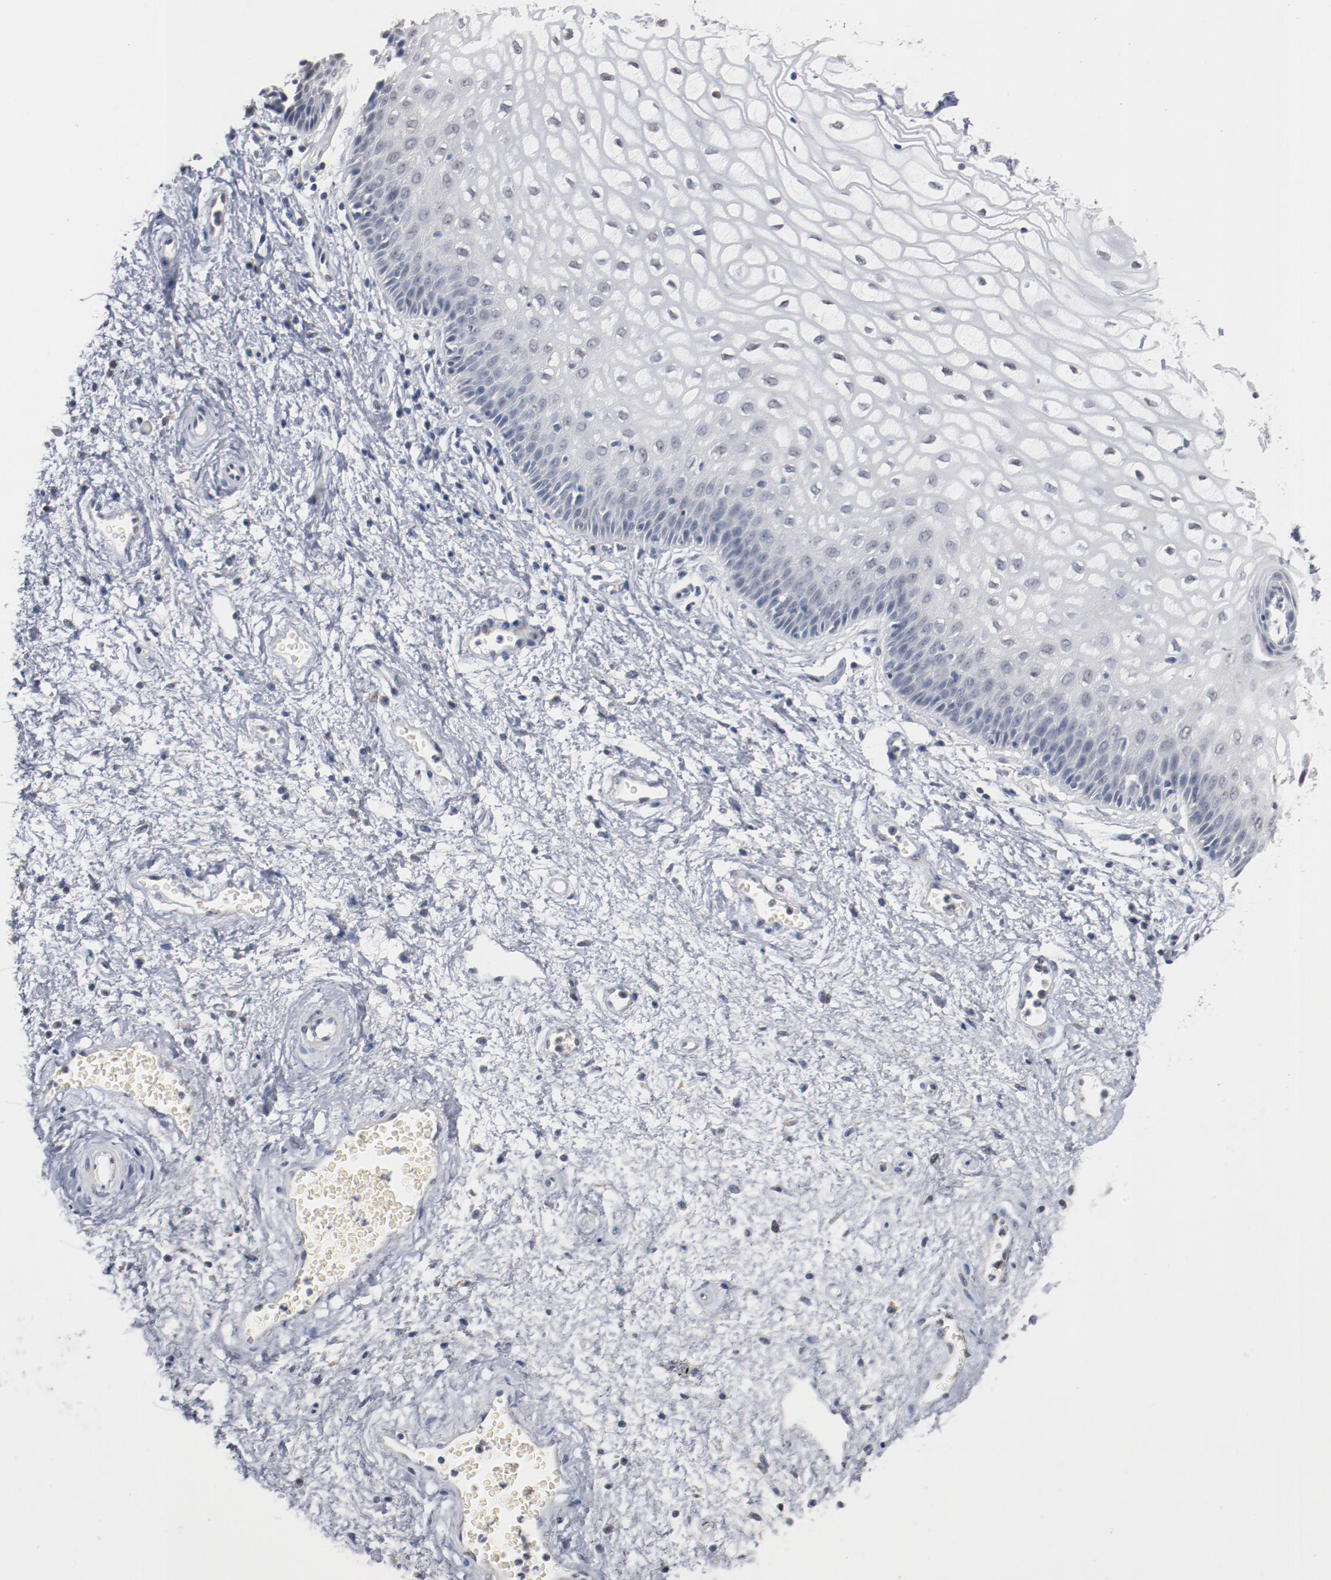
{"staining": {"intensity": "negative", "quantity": "none", "location": "none"}, "tissue": "vagina", "cell_type": "Squamous epithelial cells", "image_type": "normal", "snomed": [{"axis": "morphology", "description": "Normal tissue, NOS"}, {"axis": "topography", "description": "Vagina"}], "caption": "This photomicrograph is of normal vagina stained with immunohistochemistry (IHC) to label a protein in brown with the nuclei are counter-stained blue. There is no positivity in squamous epithelial cells.", "gene": "ERICH1", "patient": {"sex": "female", "age": 34}}